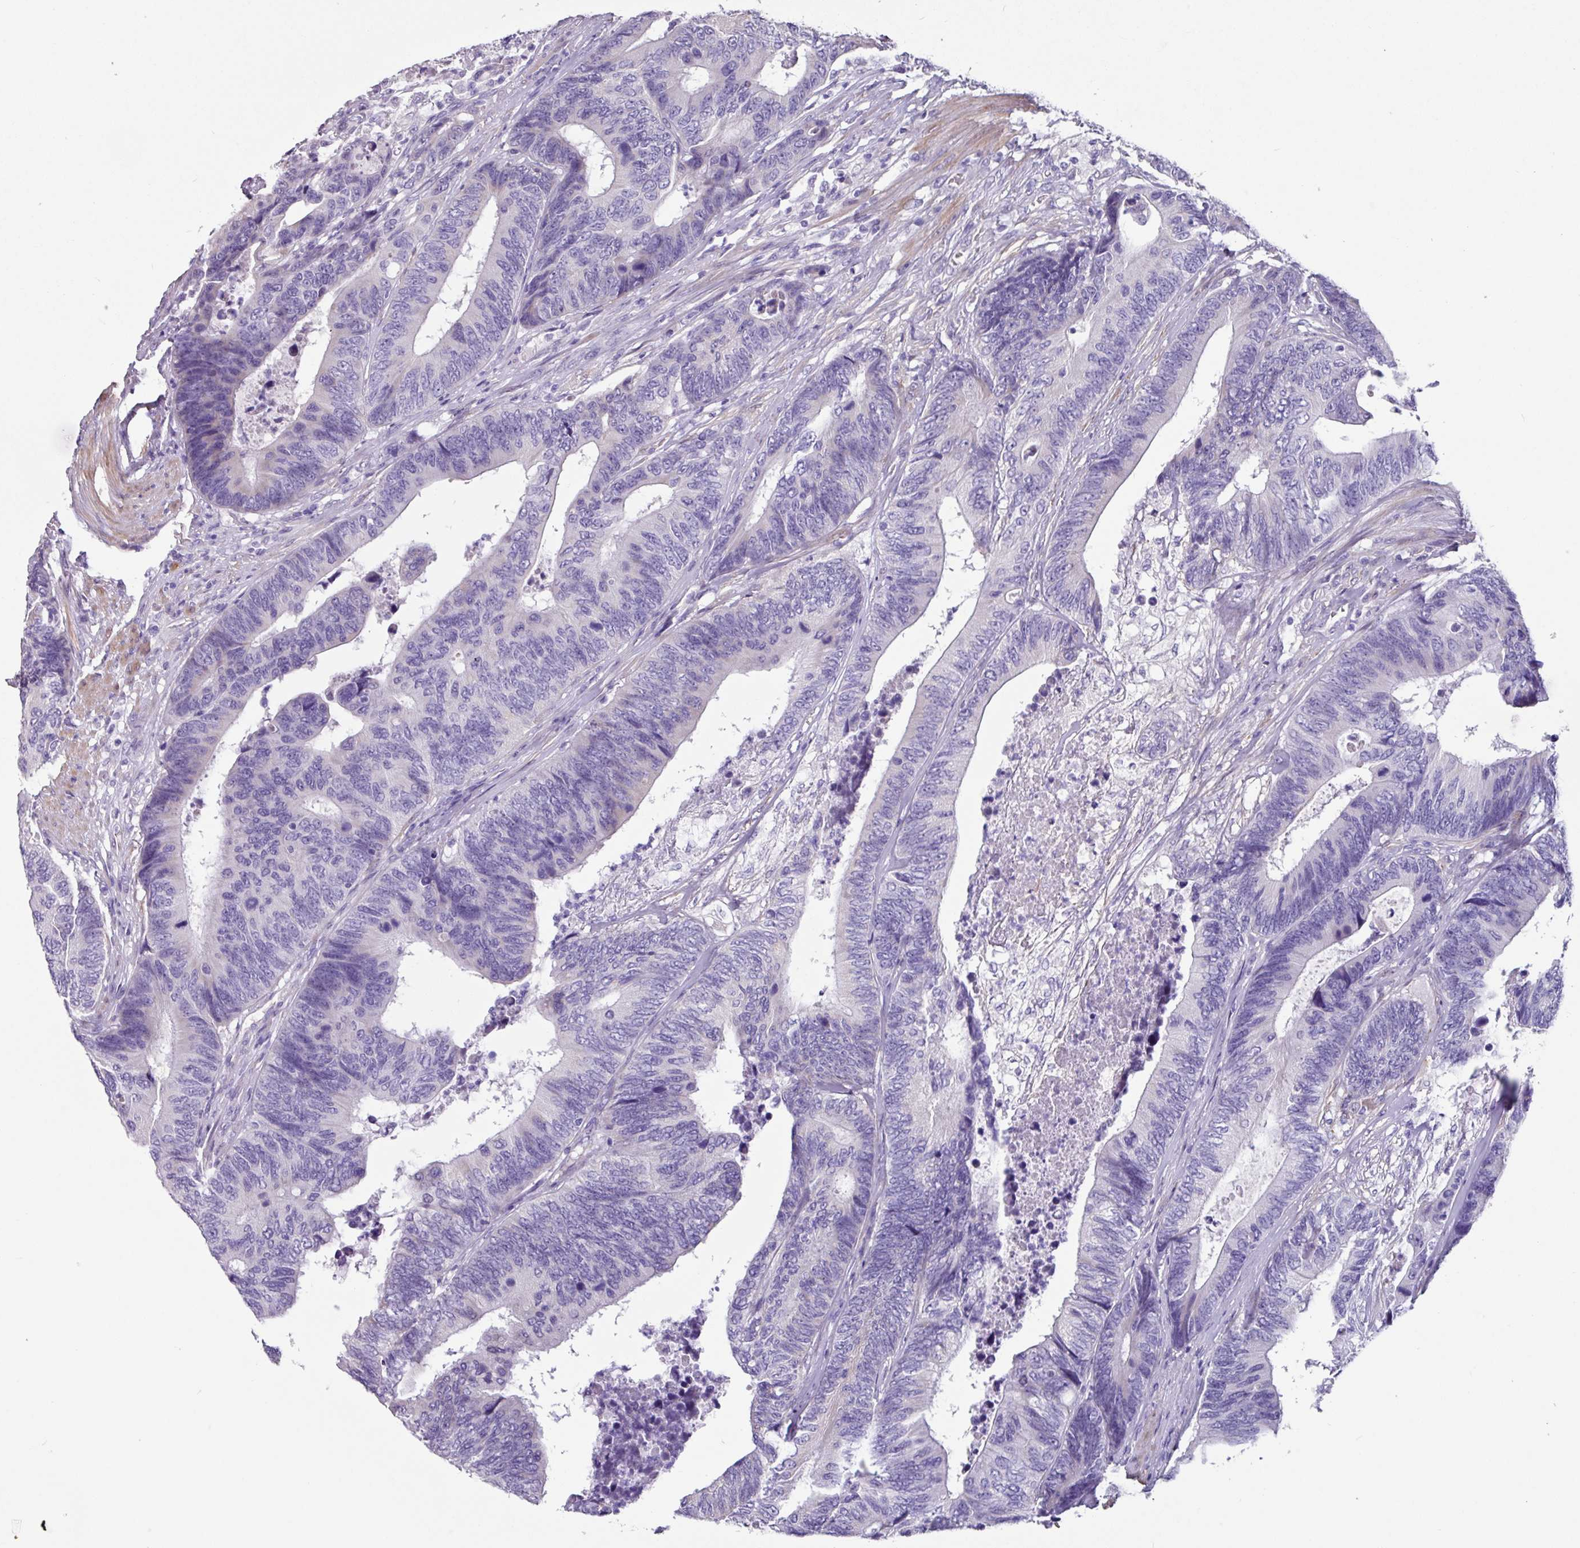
{"staining": {"intensity": "negative", "quantity": "none", "location": "none"}, "tissue": "colorectal cancer", "cell_type": "Tumor cells", "image_type": "cancer", "snomed": [{"axis": "morphology", "description": "Adenocarcinoma, NOS"}, {"axis": "topography", "description": "Colon"}], "caption": "Image shows no protein staining in tumor cells of colorectal cancer tissue. (DAB (3,3'-diaminobenzidine) immunohistochemistry (IHC) visualized using brightfield microscopy, high magnification).", "gene": "OTX1", "patient": {"sex": "male", "age": 87}}